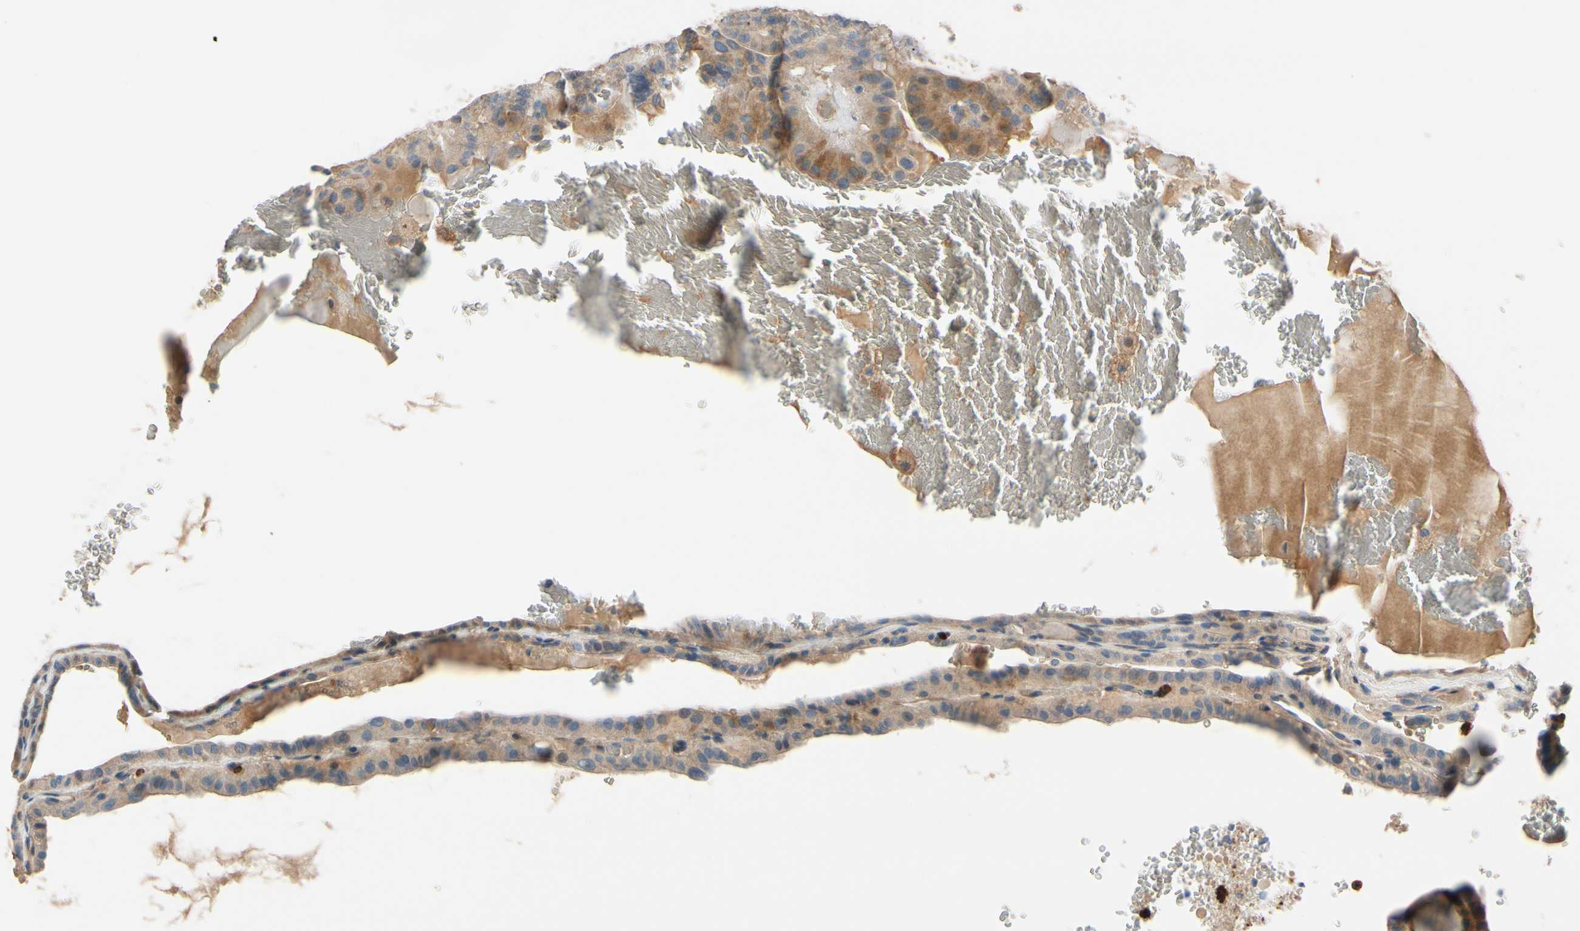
{"staining": {"intensity": "weak", "quantity": ">75%", "location": "cytoplasmic/membranous"}, "tissue": "thyroid cancer", "cell_type": "Tumor cells", "image_type": "cancer", "snomed": [{"axis": "morphology", "description": "Papillary adenocarcinoma, NOS"}, {"axis": "topography", "description": "Thyroid gland"}], "caption": "The histopathology image displays immunohistochemical staining of thyroid cancer (papillary adenocarcinoma). There is weak cytoplasmic/membranous positivity is seen in approximately >75% of tumor cells.", "gene": "SIGLEC5", "patient": {"sex": "male", "age": 77}}